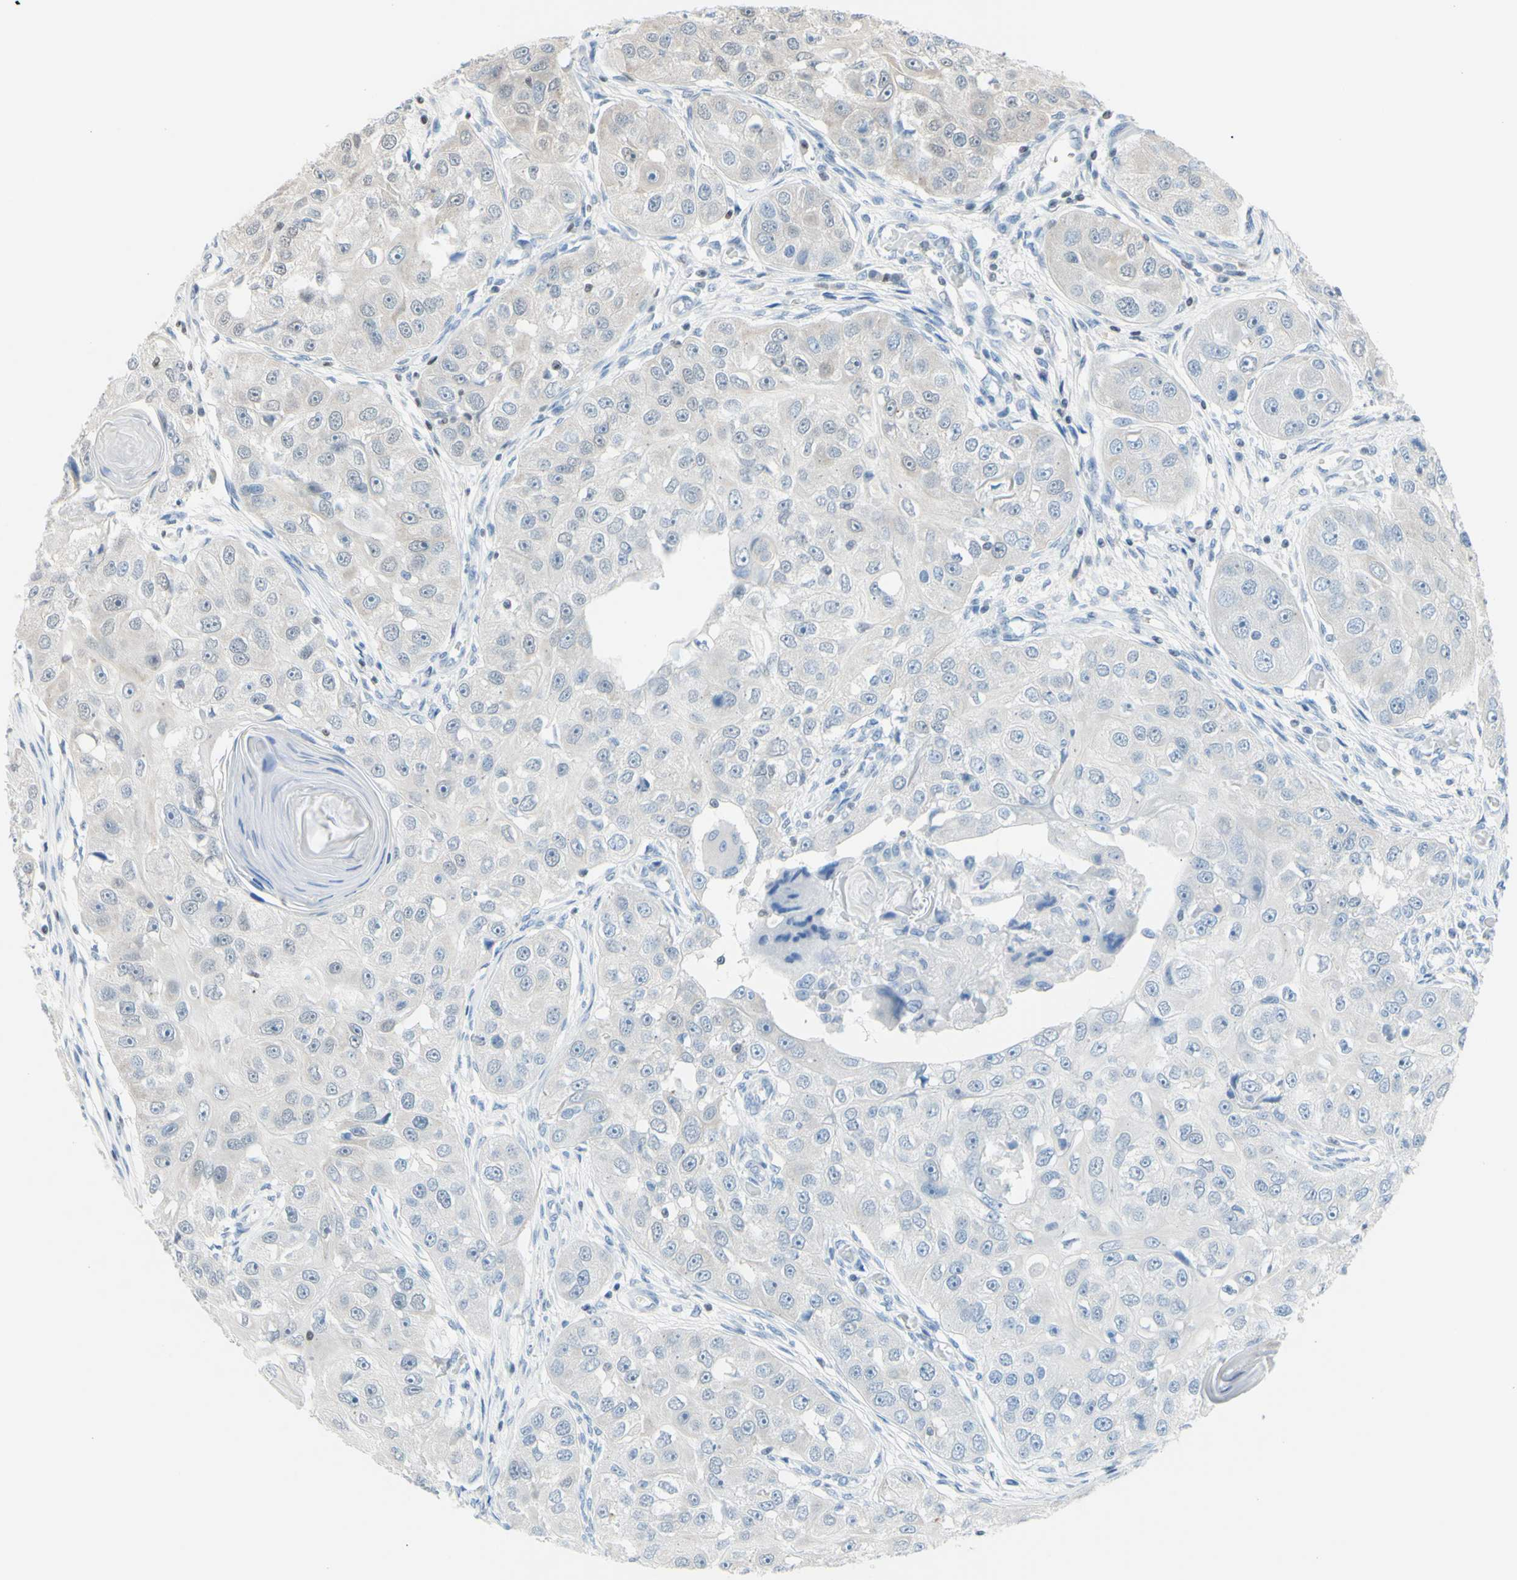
{"staining": {"intensity": "weak", "quantity": "25%-75%", "location": "cytoplasmic/membranous"}, "tissue": "head and neck cancer", "cell_type": "Tumor cells", "image_type": "cancer", "snomed": [{"axis": "morphology", "description": "Normal tissue, NOS"}, {"axis": "morphology", "description": "Squamous cell carcinoma, NOS"}, {"axis": "topography", "description": "Skeletal muscle"}, {"axis": "topography", "description": "Head-Neck"}], "caption": "Protein expression analysis of head and neck squamous cell carcinoma shows weak cytoplasmic/membranous expression in about 25%-75% of tumor cells.", "gene": "SP4", "patient": {"sex": "male", "age": 51}}